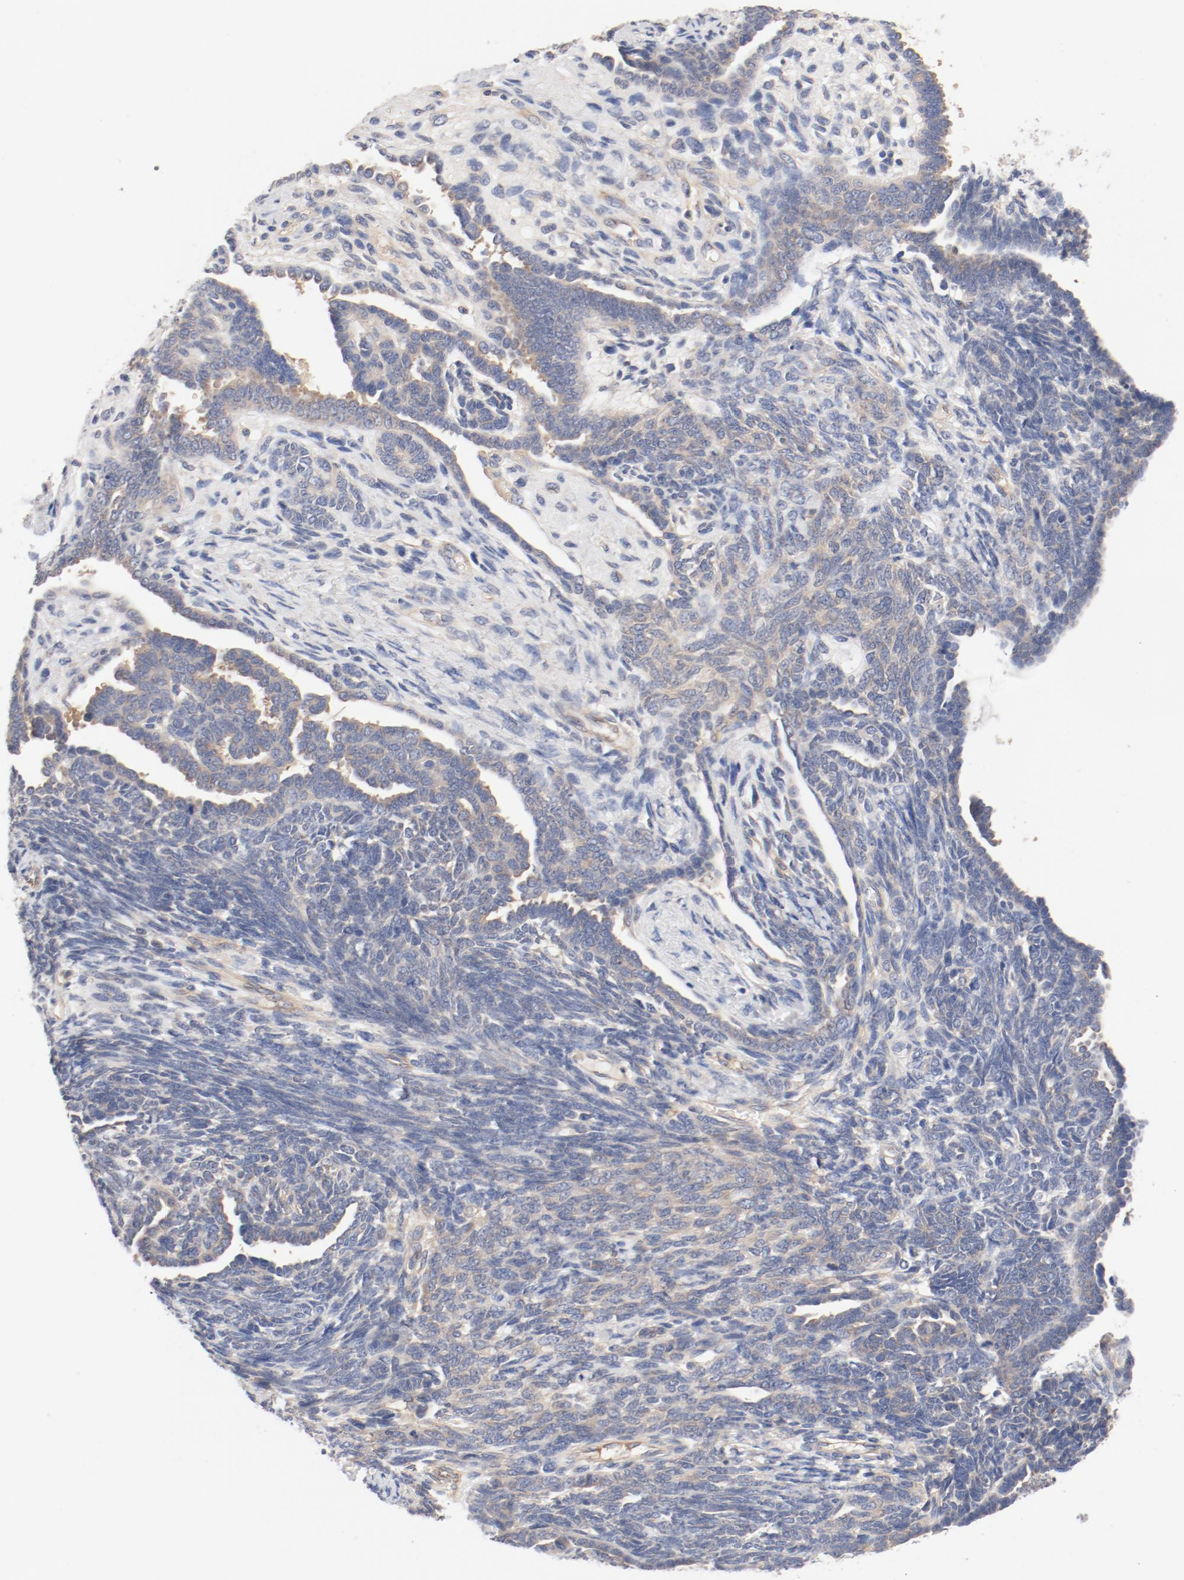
{"staining": {"intensity": "negative", "quantity": "none", "location": "none"}, "tissue": "endometrial cancer", "cell_type": "Tumor cells", "image_type": "cancer", "snomed": [{"axis": "morphology", "description": "Neoplasm, malignant, NOS"}, {"axis": "topography", "description": "Endometrium"}], "caption": "Endometrial cancer was stained to show a protein in brown. There is no significant positivity in tumor cells.", "gene": "DYNC1H1", "patient": {"sex": "female", "age": 74}}